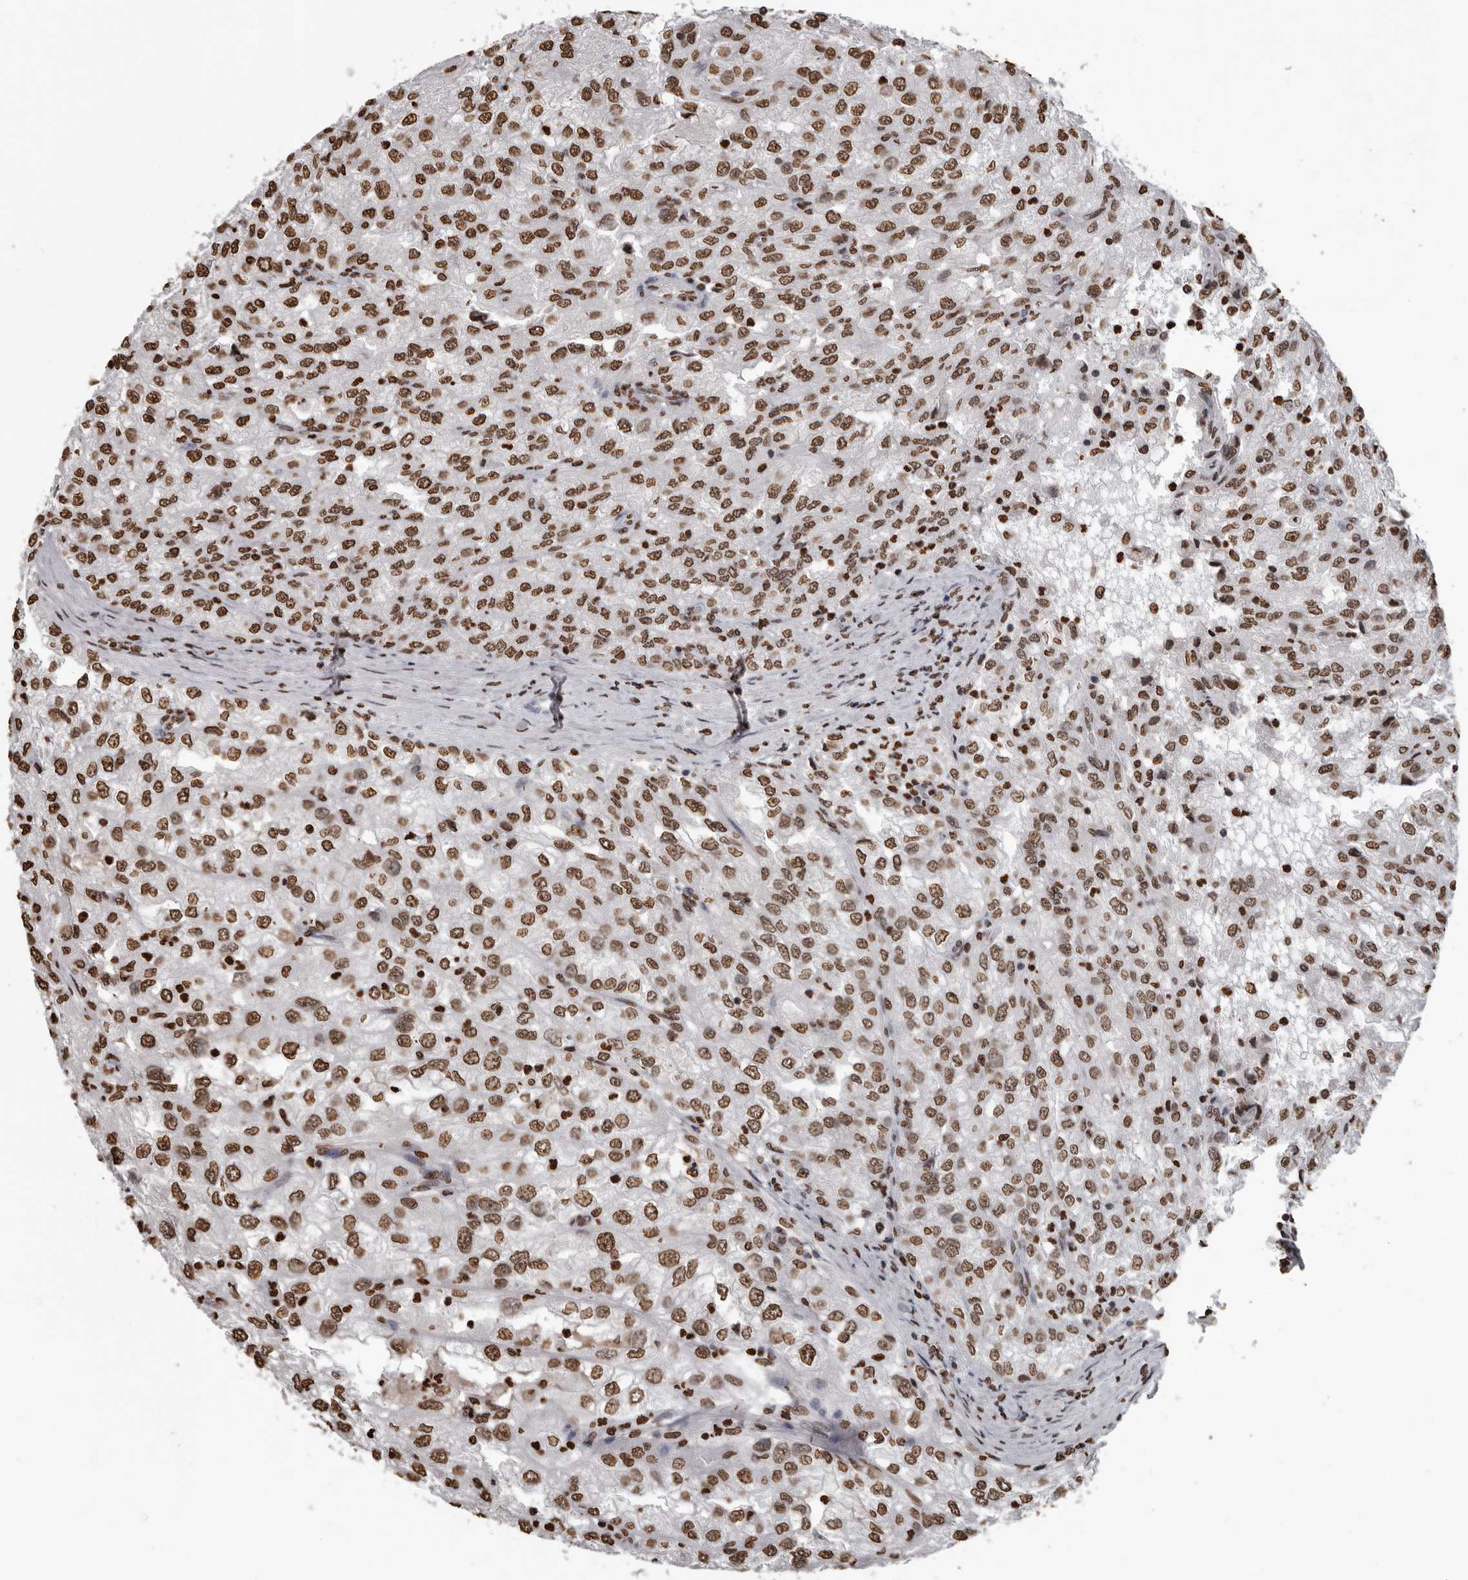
{"staining": {"intensity": "strong", "quantity": ">75%", "location": "nuclear"}, "tissue": "renal cancer", "cell_type": "Tumor cells", "image_type": "cancer", "snomed": [{"axis": "morphology", "description": "Adenocarcinoma, NOS"}, {"axis": "topography", "description": "Kidney"}], "caption": "Human renal cancer (adenocarcinoma) stained with a brown dye displays strong nuclear positive expression in approximately >75% of tumor cells.", "gene": "AHR", "patient": {"sex": "female", "age": 54}}